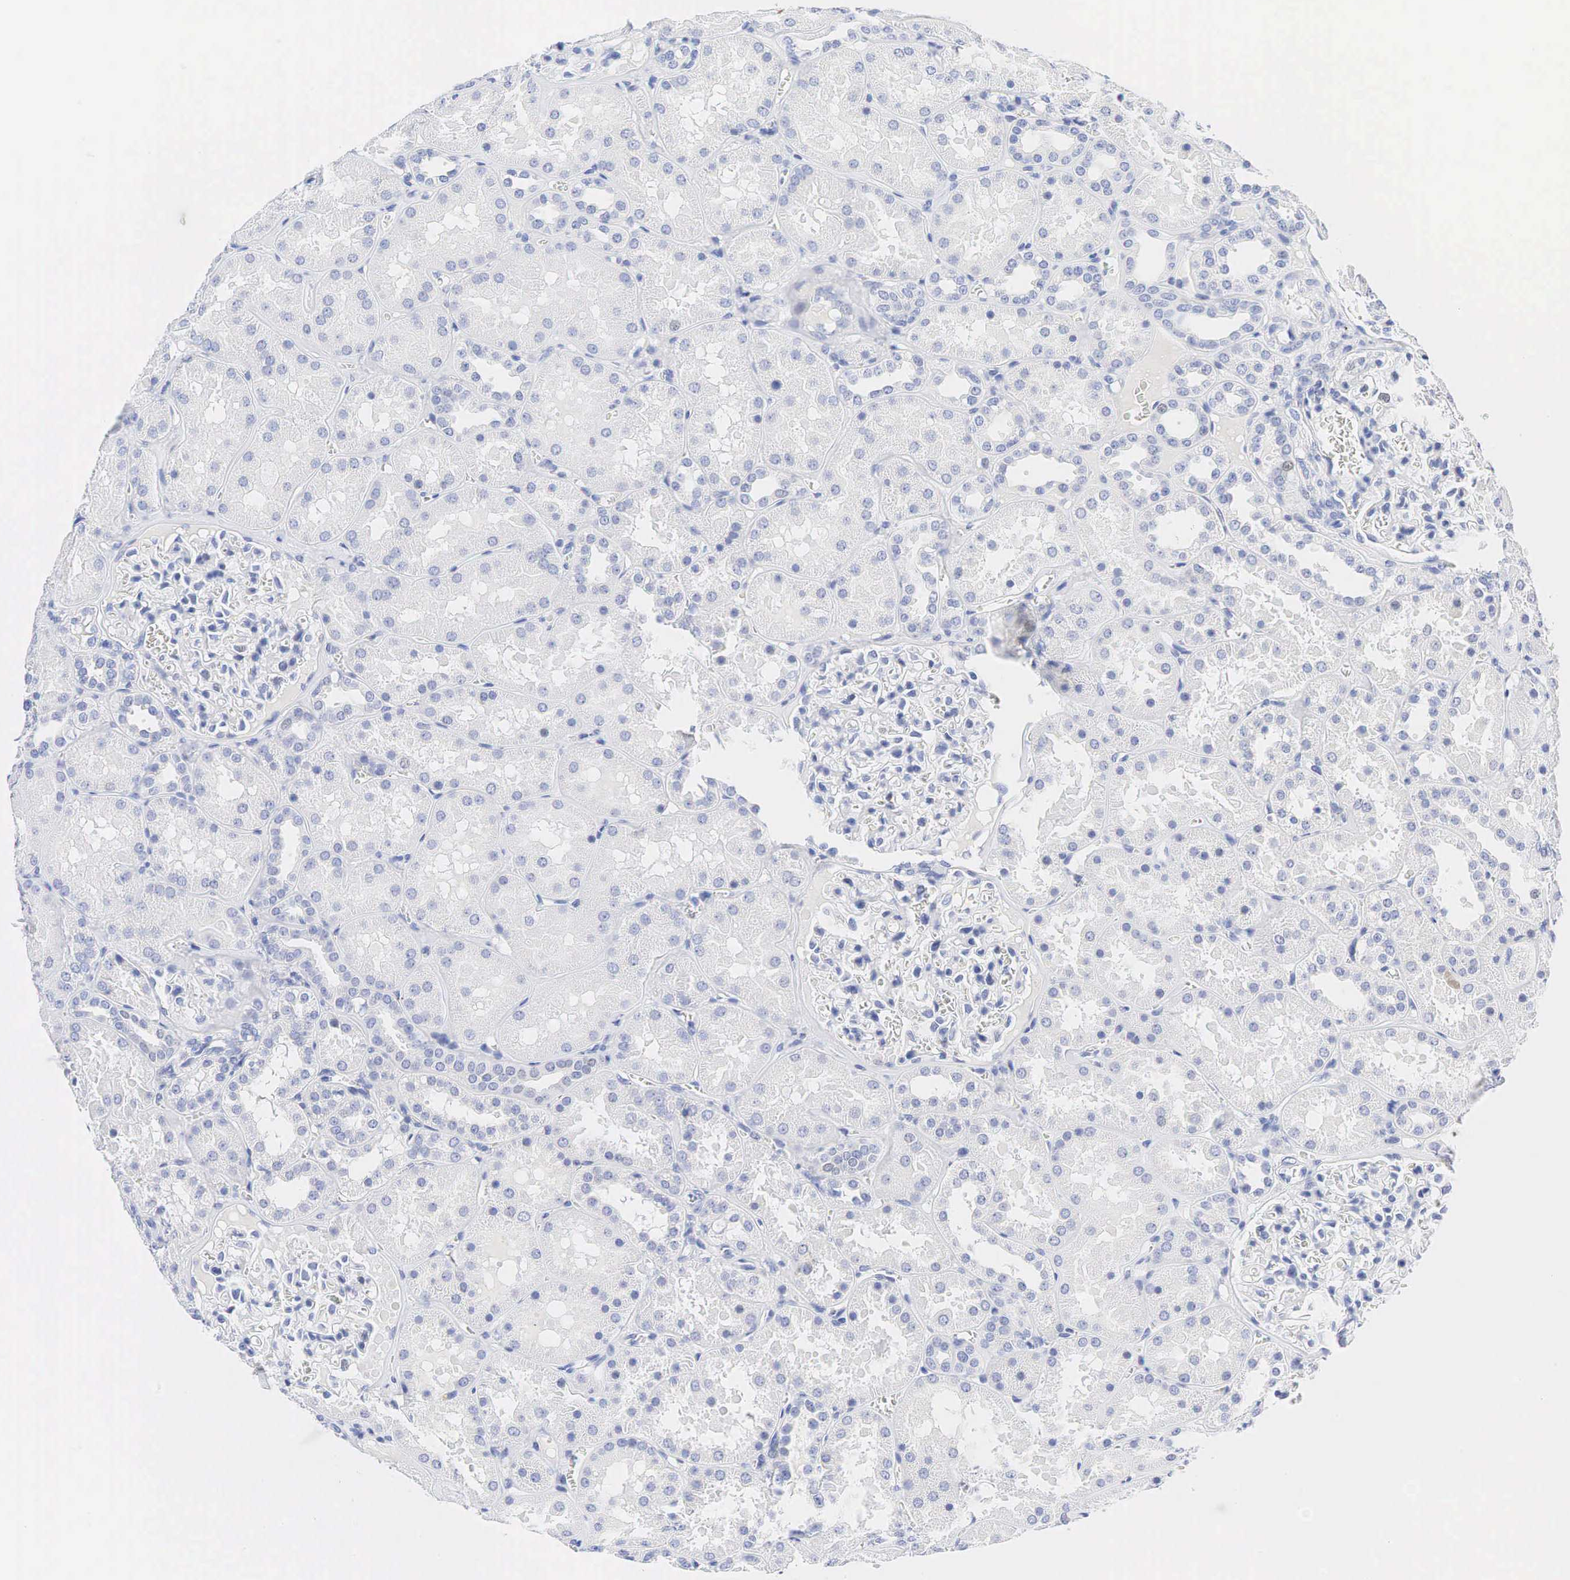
{"staining": {"intensity": "negative", "quantity": "none", "location": "none"}, "tissue": "kidney", "cell_type": "Cells in glomeruli", "image_type": "normal", "snomed": [{"axis": "morphology", "description": "Normal tissue, NOS"}, {"axis": "topography", "description": "Kidney"}], "caption": "A high-resolution photomicrograph shows immunohistochemistry (IHC) staining of benign kidney, which demonstrates no significant positivity in cells in glomeruli.", "gene": "AR", "patient": {"sex": "female", "age": 52}}